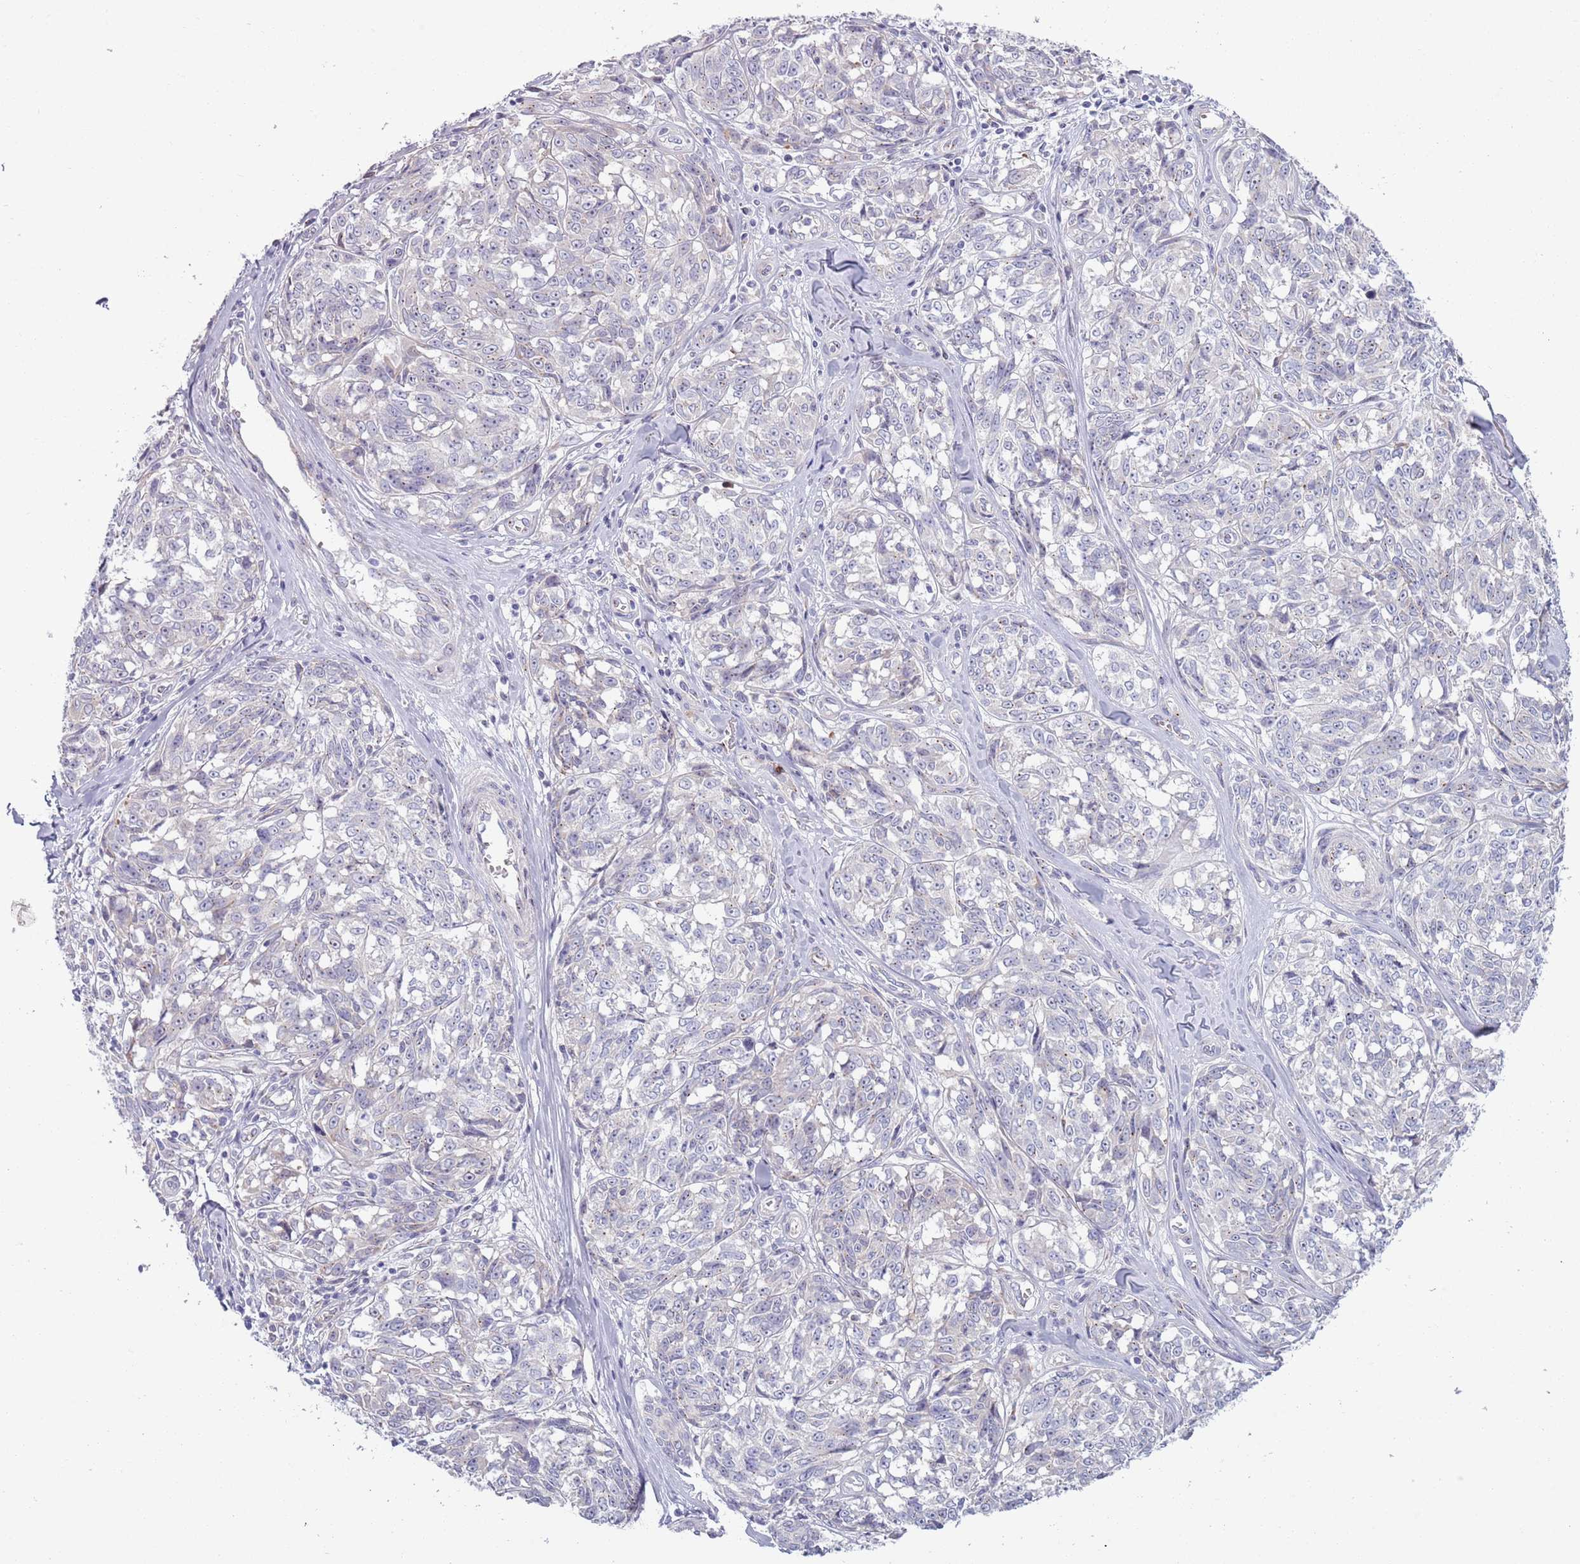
{"staining": {"intensity": "negative", "quantity": "none", "location": "none"}, "tissue": "melanoma", "cell_type": "Tumor cells", "image_type": "cancer", "snomed": [{"axis": "morphology", "description": "Normal tissue, NOS"}, {"axis": "morphology", "description": "Malignant melanoma, NOS"}, {"axis": "topography", "description": "Skin"}], "caption": "Malignant melanoma was stained to show a protein in brown. There is no significant staining in tumor cells.", "gene": "LTB", "patient": {"sex": "female", "age": 64}}